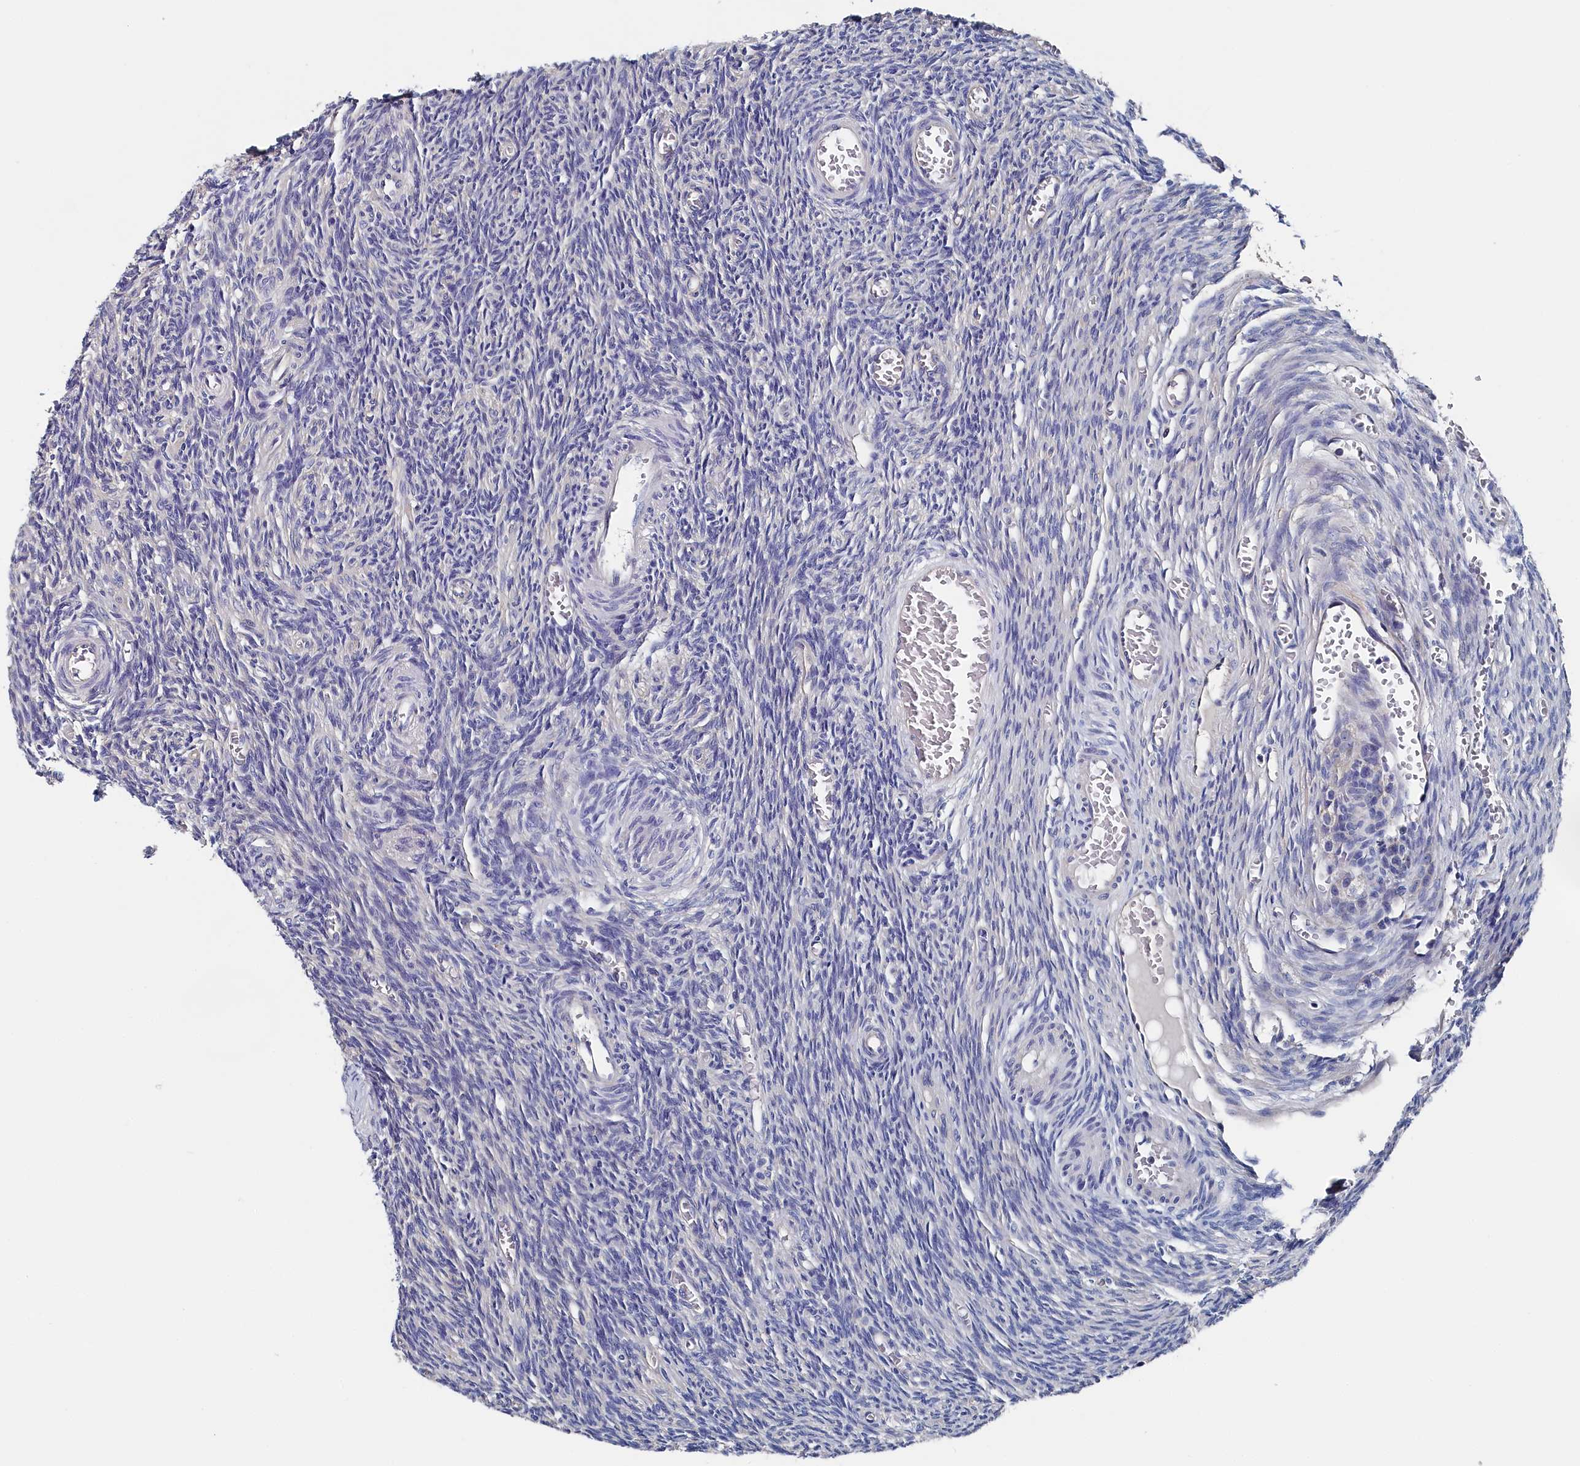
{"staining": {"intensity": "negative", "quantity": "none", "location": "none"}, "tissue": "ovary", "cell_type": "Ovarian stroma cells", "image_type": "normal", "snomed": [{"axis": "morphology", "description": "Normal tissue, NOS"}, {"axis": "topography", "description": "Ovary"}], "caption": "A micrograph of ovary stained for a protein displays no brown staining in ovarian stroma cells. Nuclei are stained in blue.", "gene": "BHMT", "patient": {"sex": "female", "age": 27}}